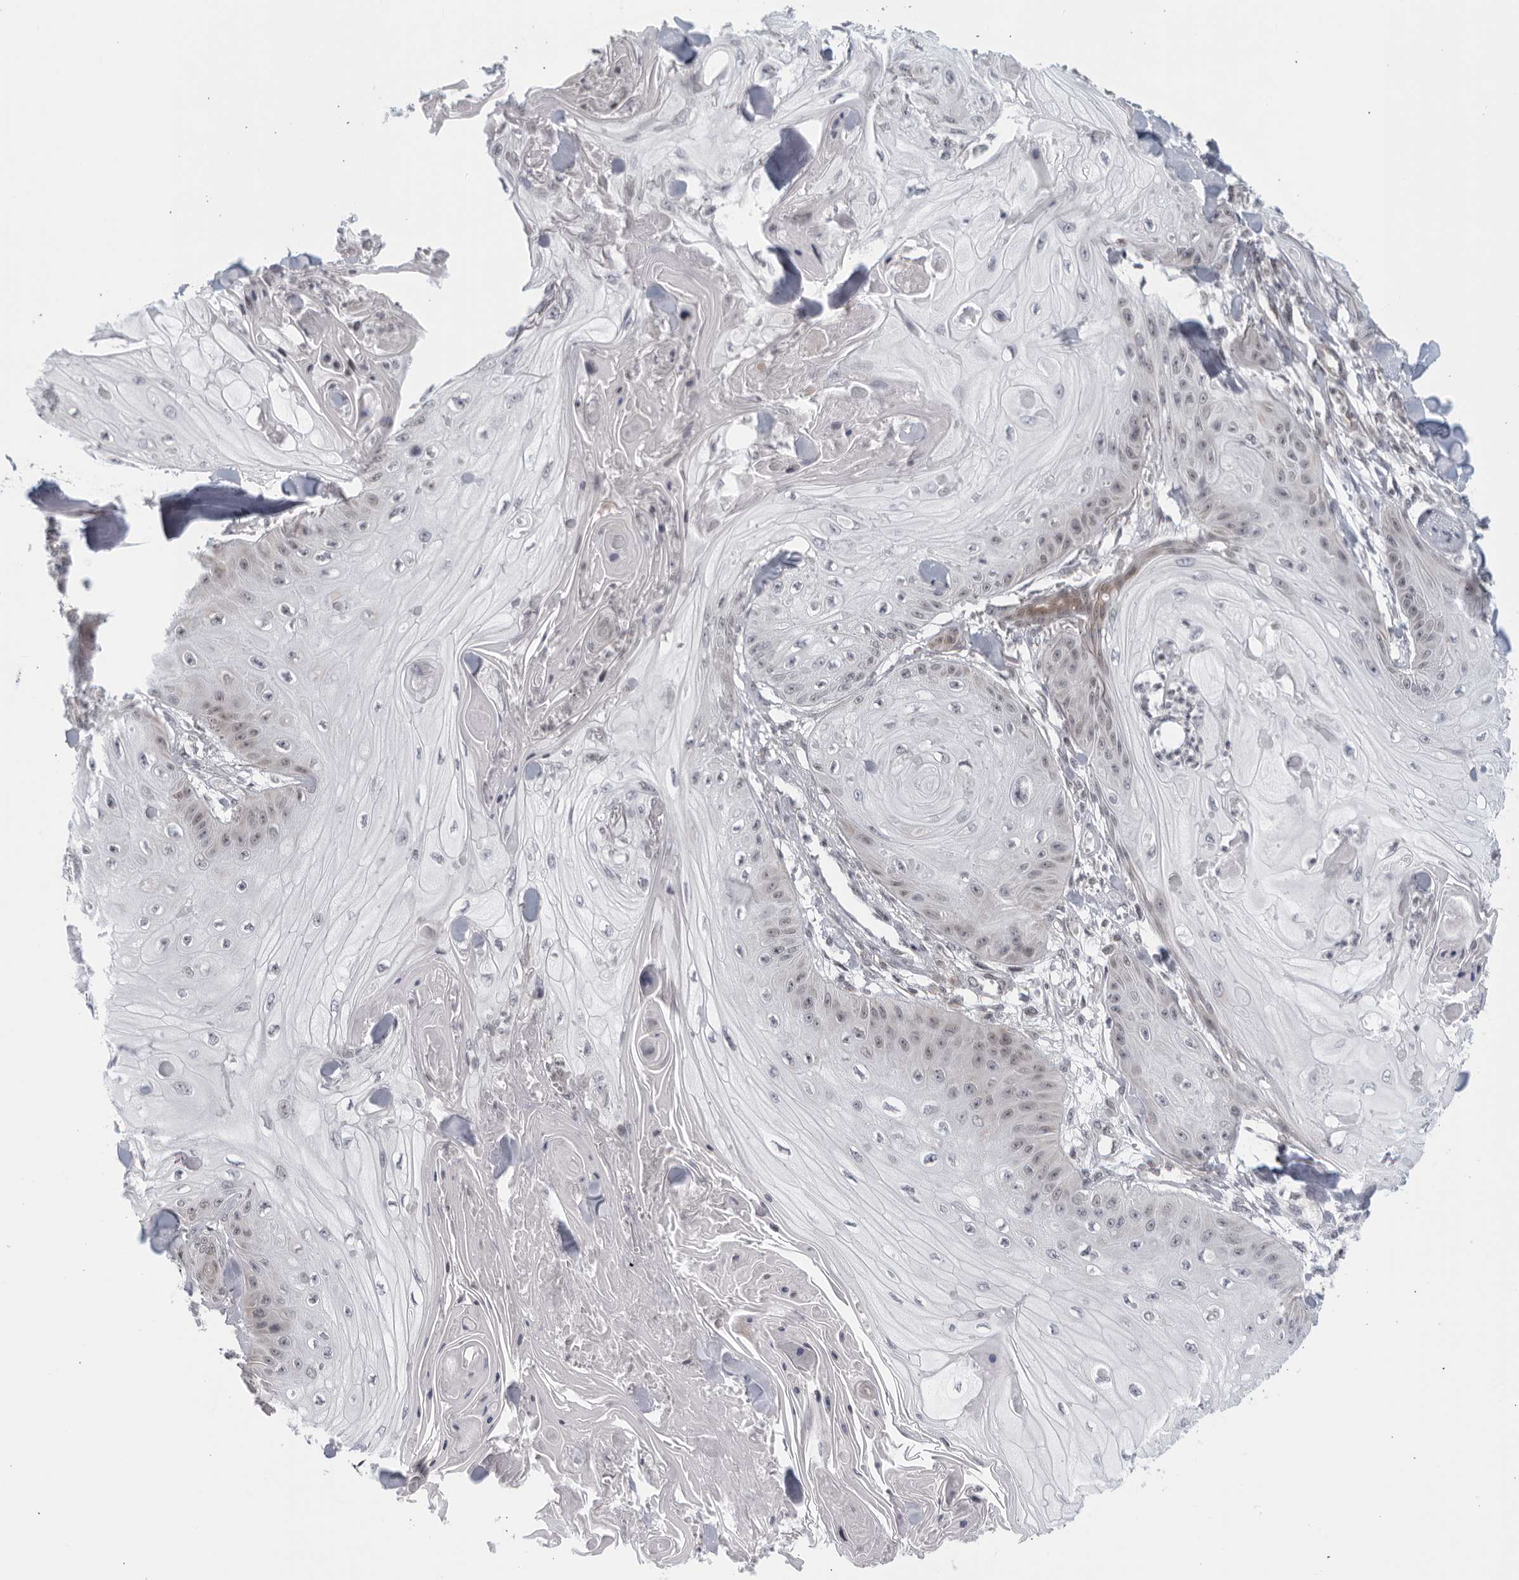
{"staining": {"intensity": "negative", "quantity": "none", "location": "none"}, "tissue": "skin cancer", "cell_type": "Tumor cells", "image_type": "cancer", "snomed": [{"axis": "morphology", "description": "Squamous cell carcinoma, NOS"}, {"axis": "topography", "description": "Skin"}], "caption": "Tumor cells show no significant protein staining in skin squamous cell carcinoma.", "gene": "RAB11FIP3", "patient": {"sex": "male", "age": 74}}